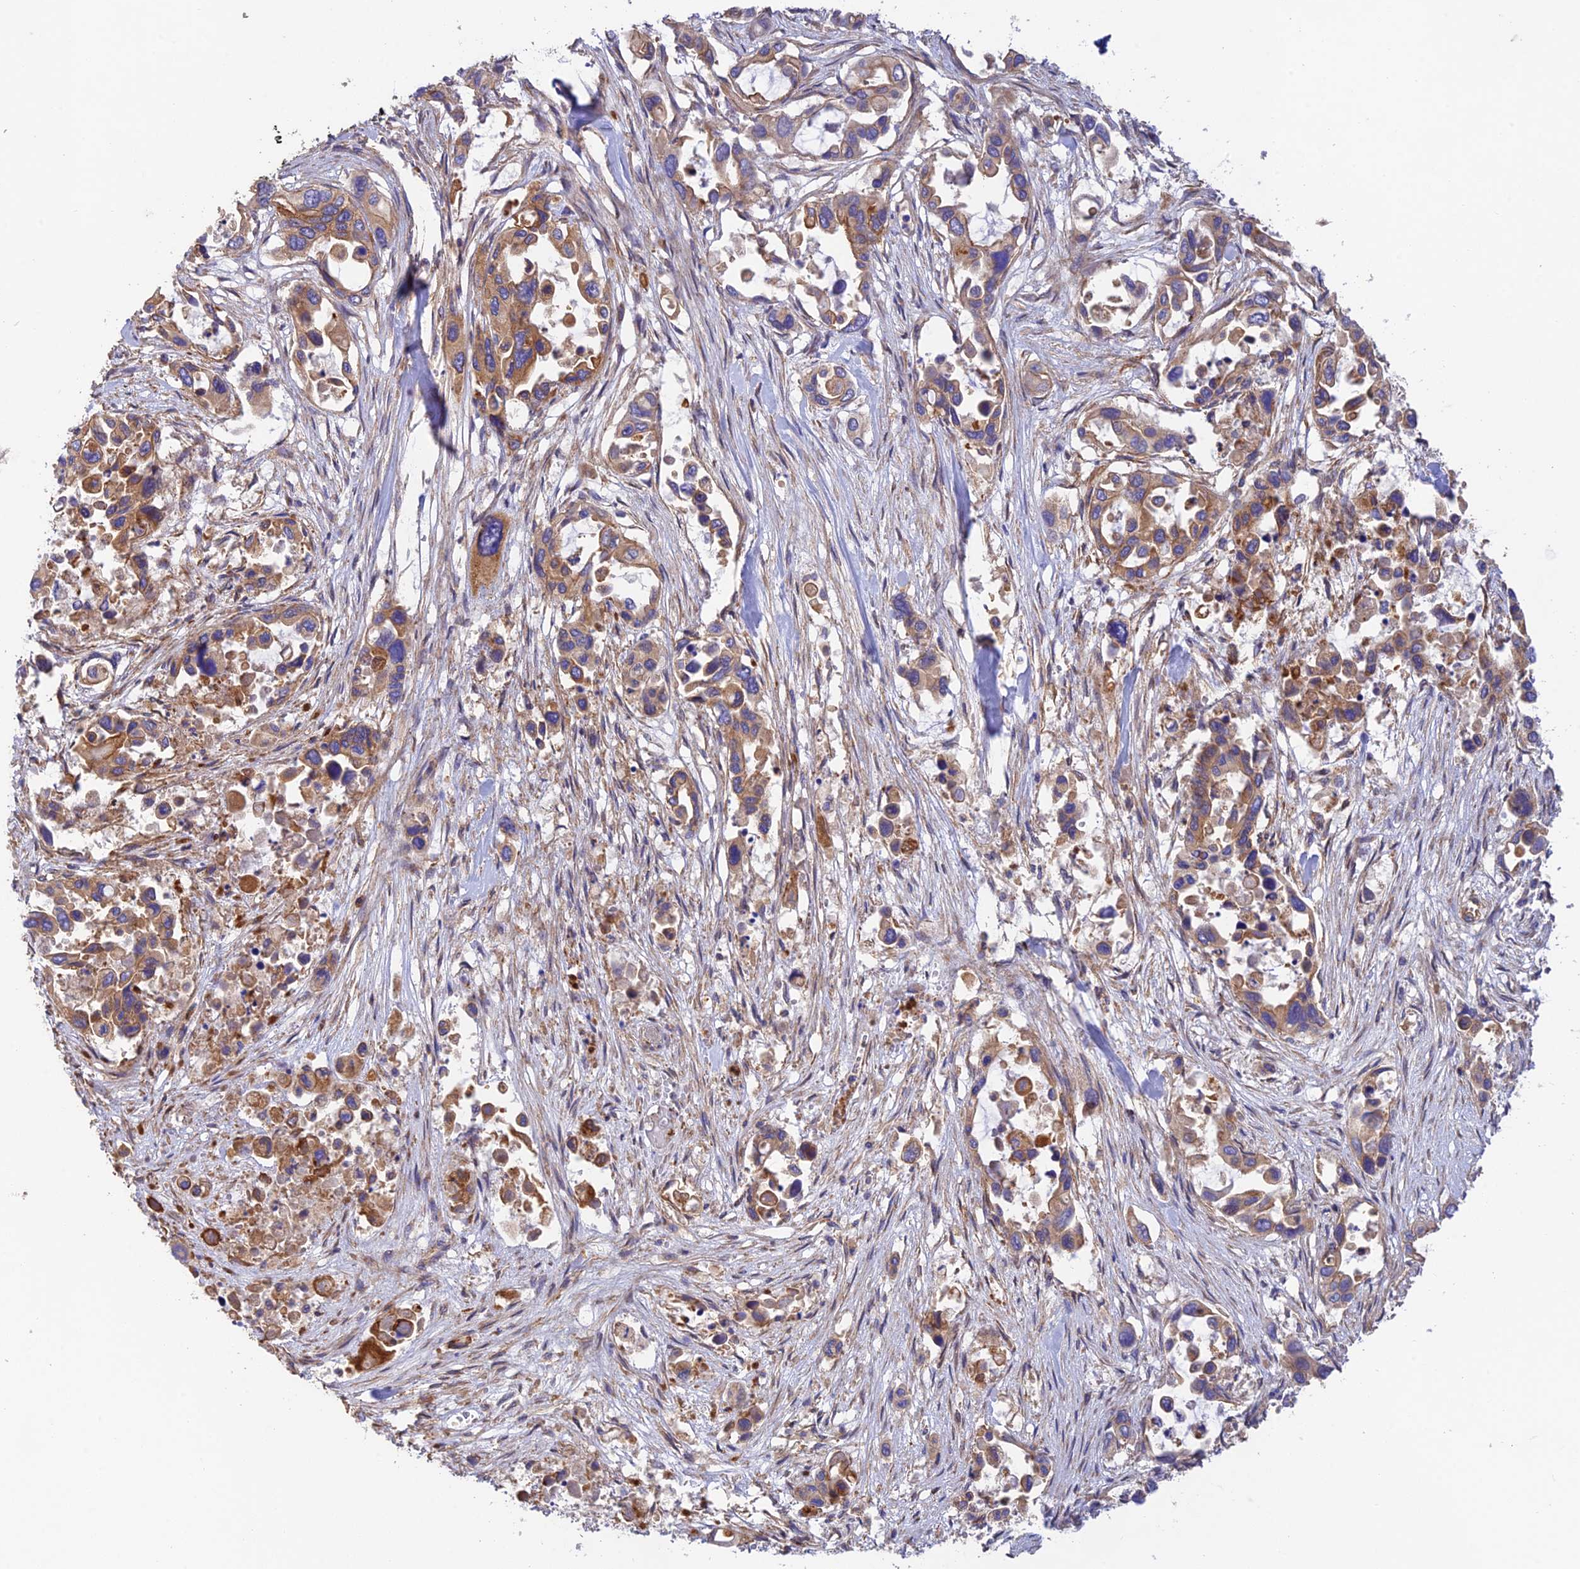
{"staining": {"intensity": "weak", "quantity": ">75%", "location": "cytoplasmic/membranous"}, "tissue": "pancreatic cancer", "cell_type": "Tumor cells", "image_type": "cancer", "snomed": [{"axis": "morphology", "description": "Adenocarcinoma, NOS"}, {"axis": "topography", "description": "Pancreas"}], "caption": "Pancreatic cancer was stained to show a protein in brown. There is low levels of weak cytoplasmic/membranous positivity in approximately >75% of tumor cells. Using DAB (3,3'-diaminobenzidine) (brown) and hematoxylin (blue) stains, captured at high magnification using brightfield microscopy.", "gene": "MYO9A", "patient": {"sex": "male", "age": 92}}